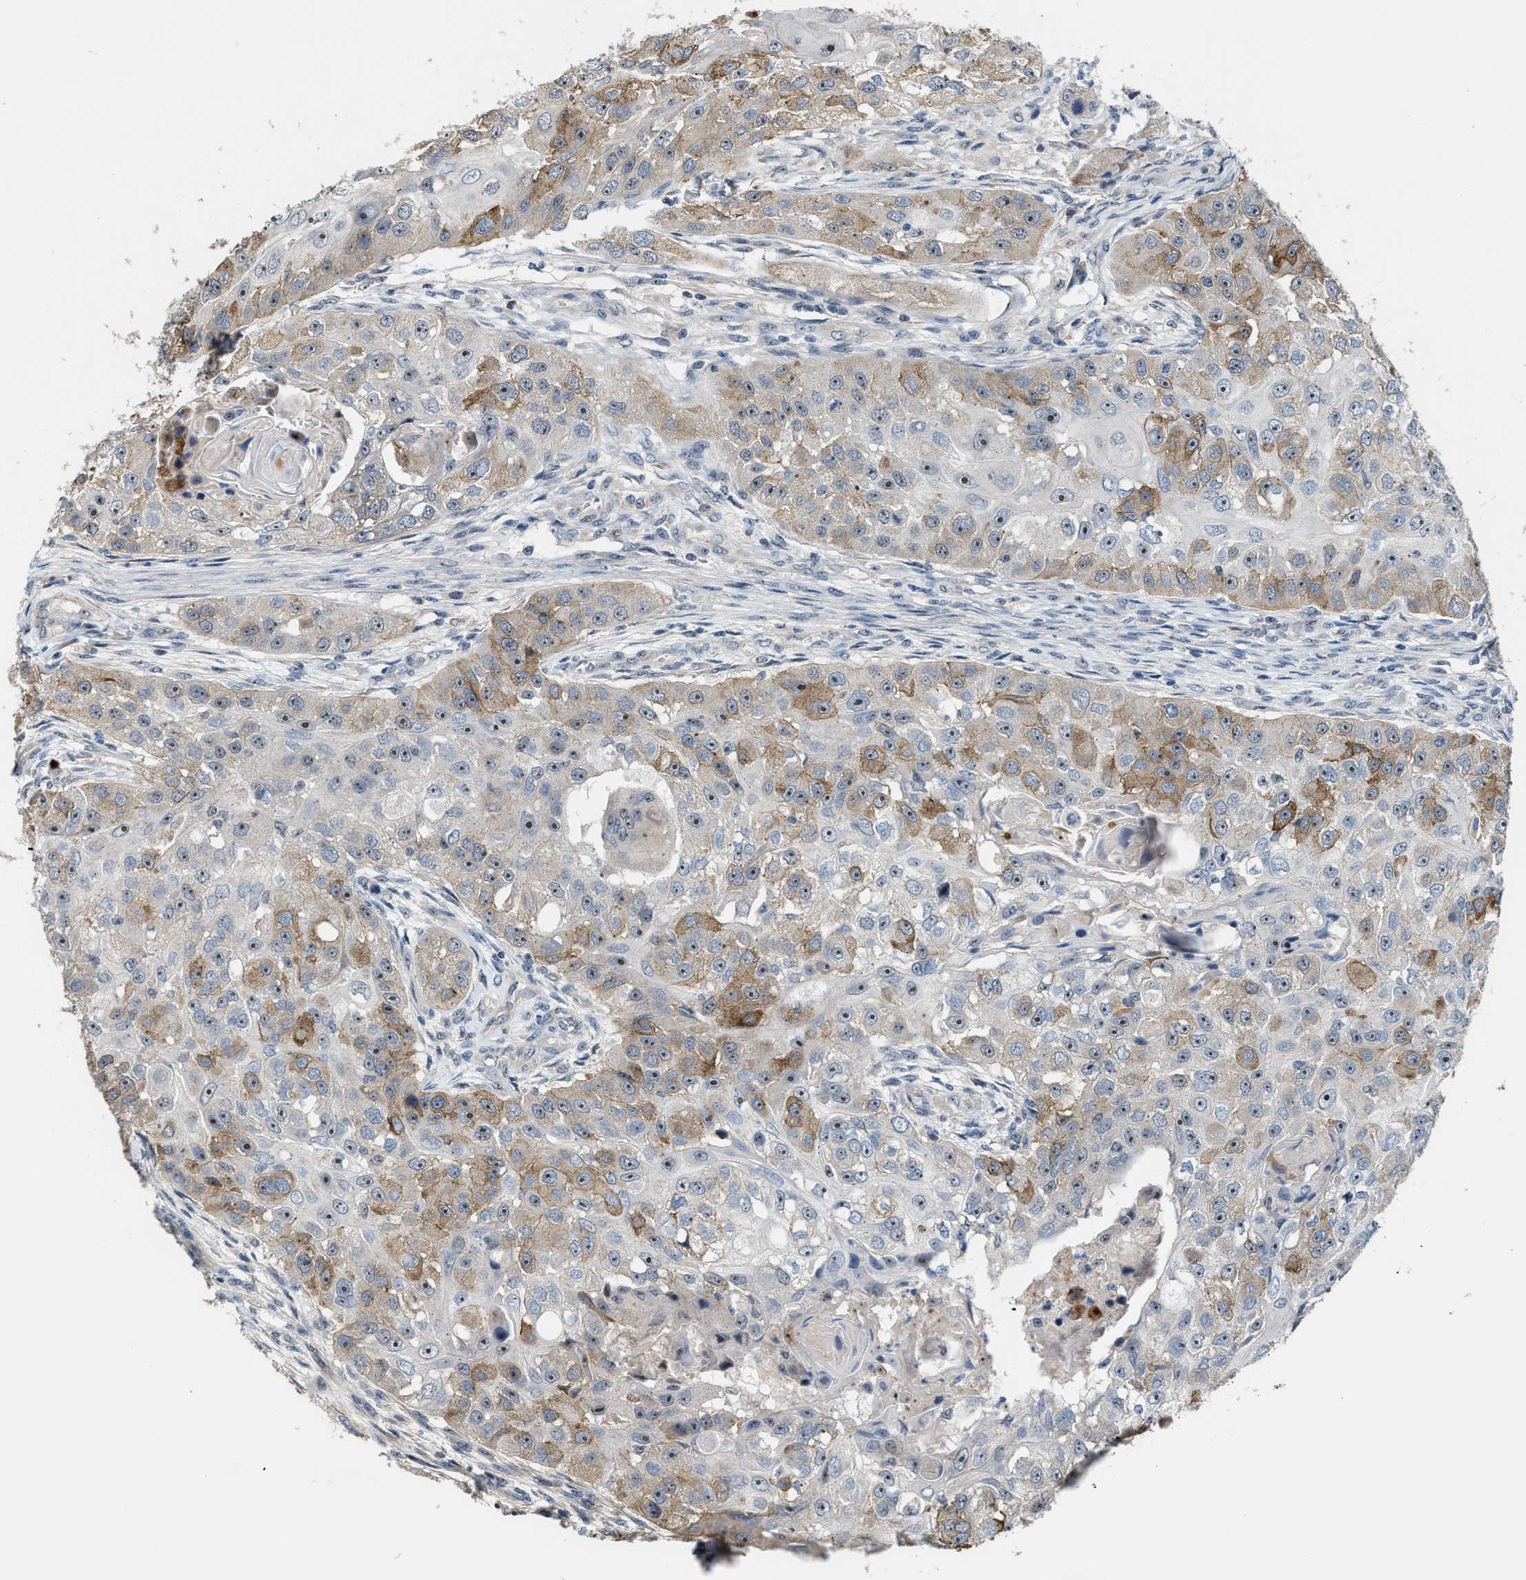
{"staining": {"intensity": "moderate", "quantity": ">75%", "location": "cytoplasmic/membranous,nuclear"}, "tissue": "head and neck cancer", "cell_type": "Tumor cells", "image_type": "cancer", "snomed": [{"axis": "morphology", "description": "Normal tissue, NOS"}, {"axis": "morphology", "description": "Squamous cell carcinoma, NOS"}, {"axis": "topography", "description": "Skeletal muscle"}, {"axis": "topography", "description": "Head-Neck"}], "caption": "IHC (DAB) staining of head and neck cancer (squamous cell carcinoma) demonstrates moderate cytoplasmic/membranous and nuclear protein staining in approximately >75% of tumor cells. (Brightfield microscopy of DAB IHC at high magnification).", "gene": "ZNF783", "patient": {"sex": "male", "age": 51}}